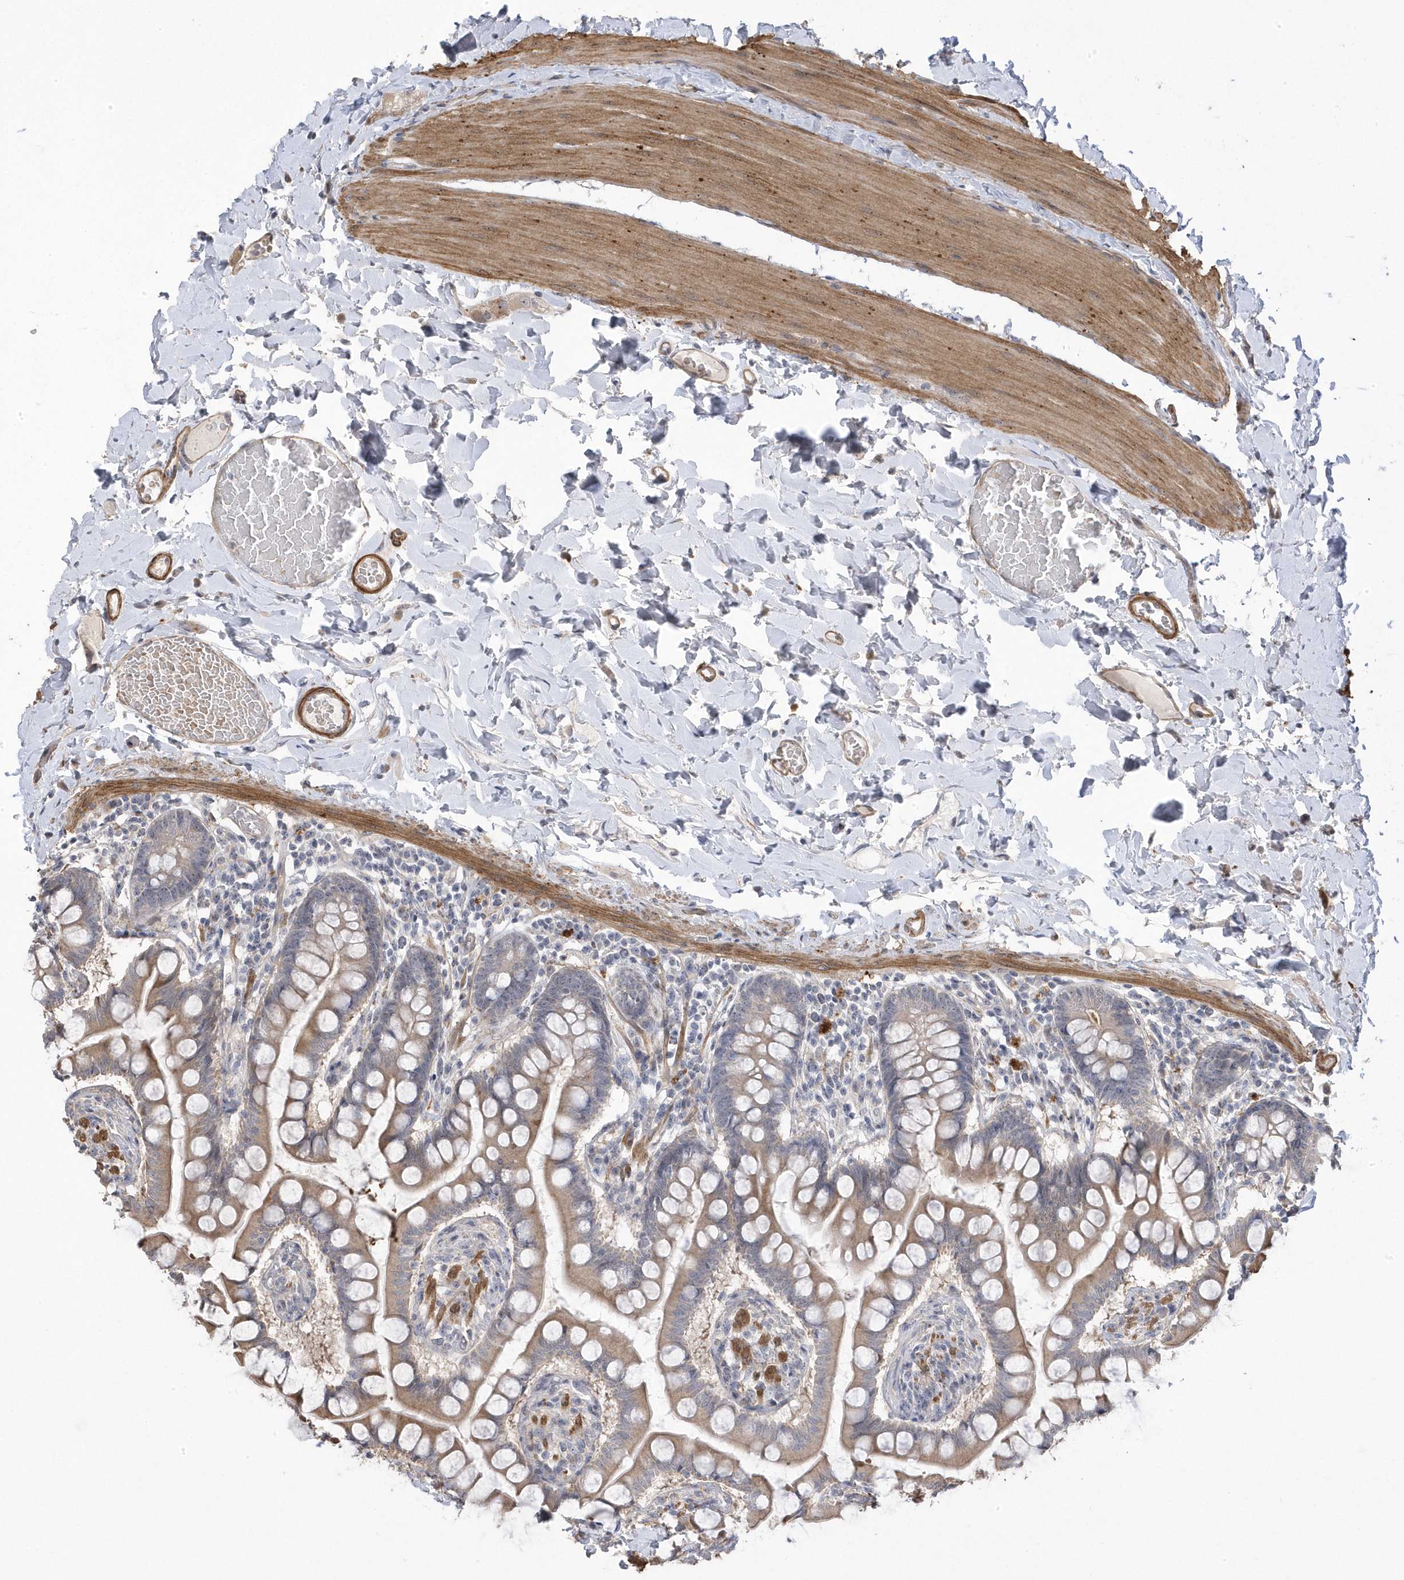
{"staining": {"intensity": "moderate", "quantity": "25%-75%", "location": "cytoplasmic/membranous"}, "tissue": "small intestine", "cell_type": "Glandular cells", "image_type": "normal", "snomed": [{"axis": "morphology", "description": "Normal tissue, NOS"}, {"axis": "topography", "description": "Small intestine"}], "caption": "A brown stain labels moderate cytoplasmic/membranous expression of a protein in glandular cells of normal small intestine.", "gene": "GTPBP6", "patient": {"sex": "male", "age": 41}}